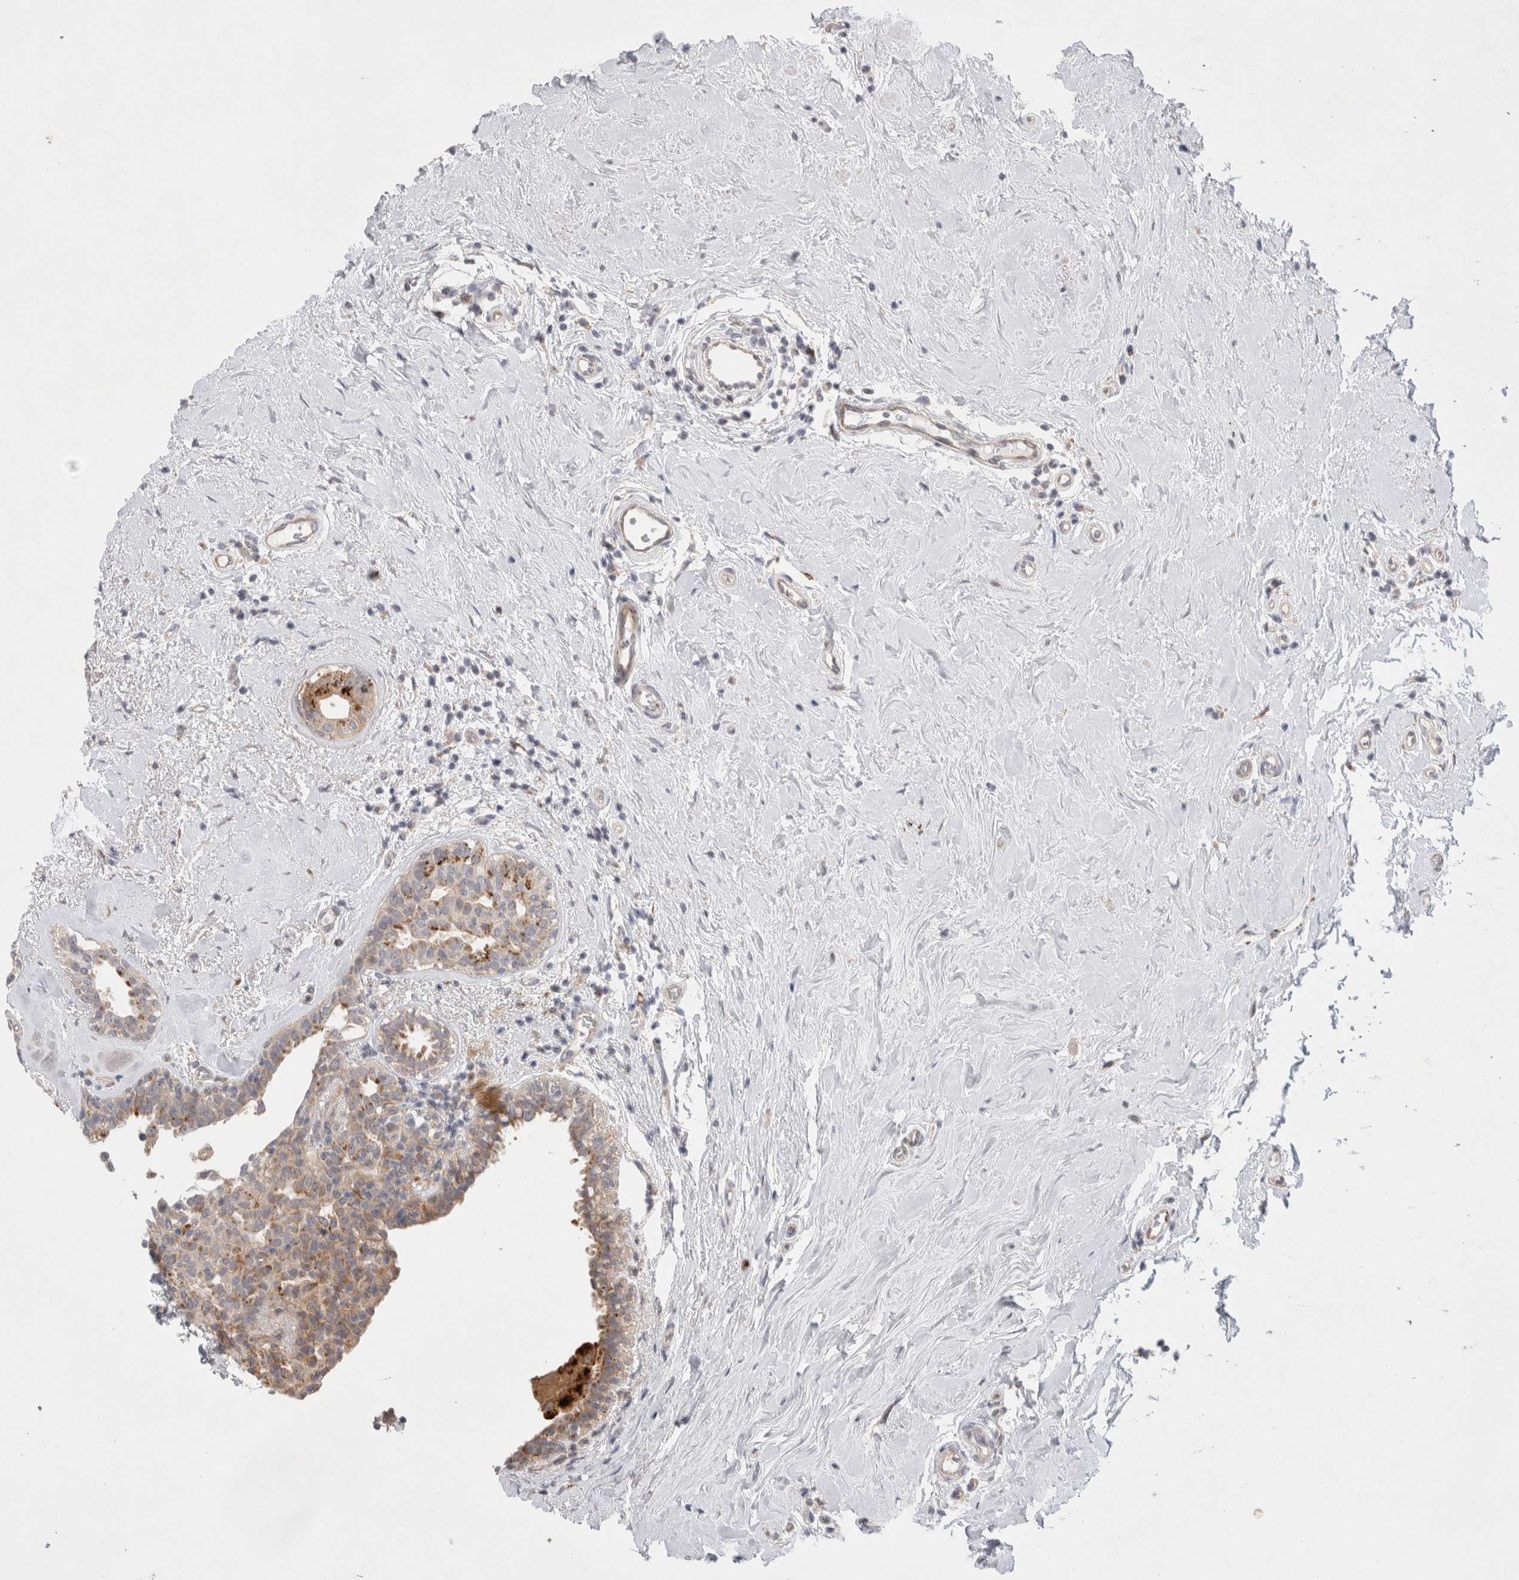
{"staining": {"intensity": "moderate", "quantity": ">75%", "location": "cytoplasmic/membranous"}, "tissue": "breast cancer", "cell_type": "Tumor cells", "image_type": "cancer", "snomed": [{"axis": "morphology", "description": "Duct carcinoma"}, {"axis": "topography", "description": "Breast"}], "caption": "Breast infiltrating ductal carcinoma stained with DAB (3,3'-diaminobenzidine) IHC exhibits medium levels of moderate cytoplasmic/membranous expression in approximately >75% of tumor cells.", "gene": "NPC1", "patient": {"sex": "female", "age": 55}}